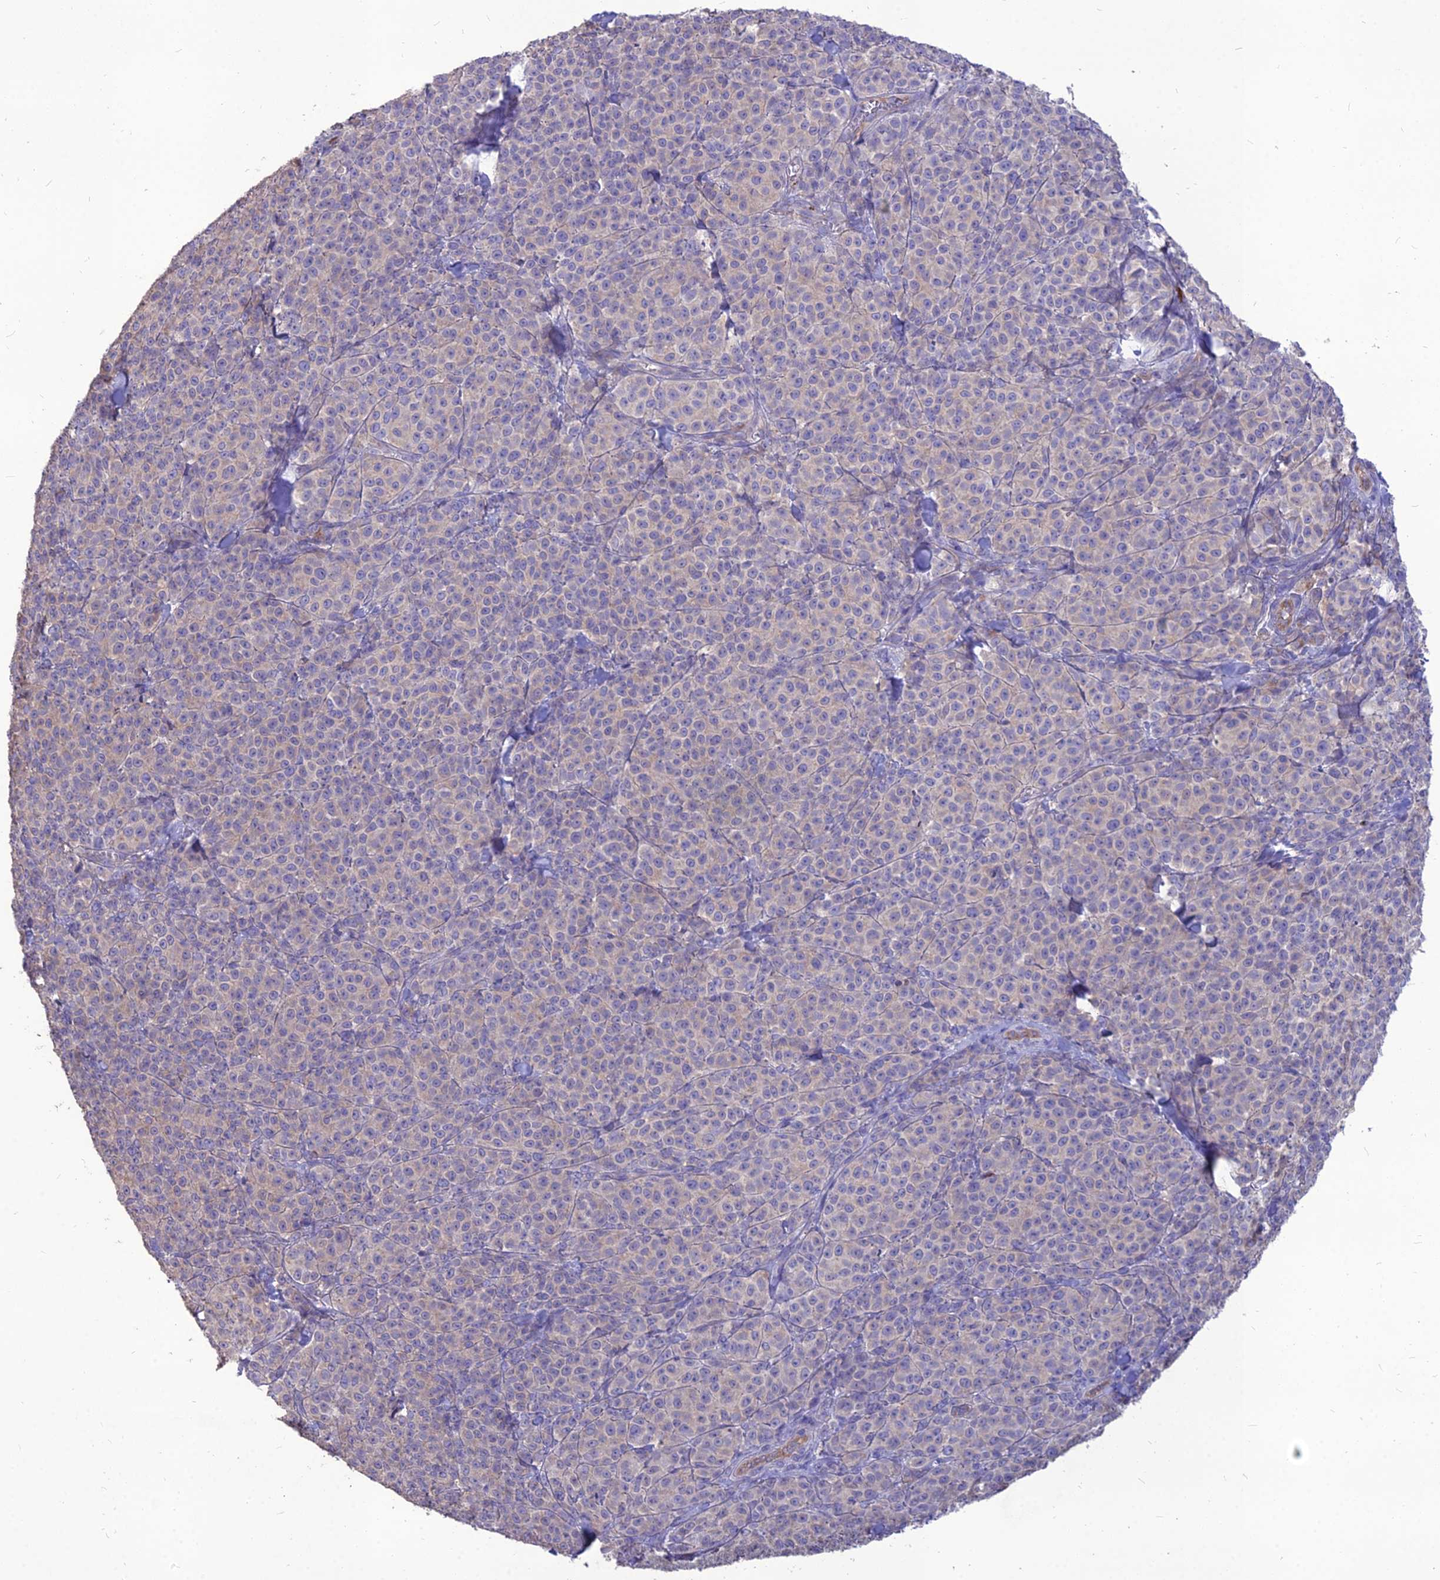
{"staining": {"intensity": "negative", "quantity": "none", "location": "none"}, "tissue": "melanoma", "cell_type": "Tumor cells", "image_type": "cancer", "snomed": [{"axis": "morphology", "description": "Normal tissue, NOS"}, {"axis": "morphology", "description": "Malignant melanoma, NOS"}, {"axis": "topography", "description": "Skin"}], "caption": "Malignant melanoma was stained to show a protein in brown. There is no significant positivity in tumor cells. Nuclei are stained in blue.", "gene": "PCED1B", "patient": {"sex": "female", "age": 34}}